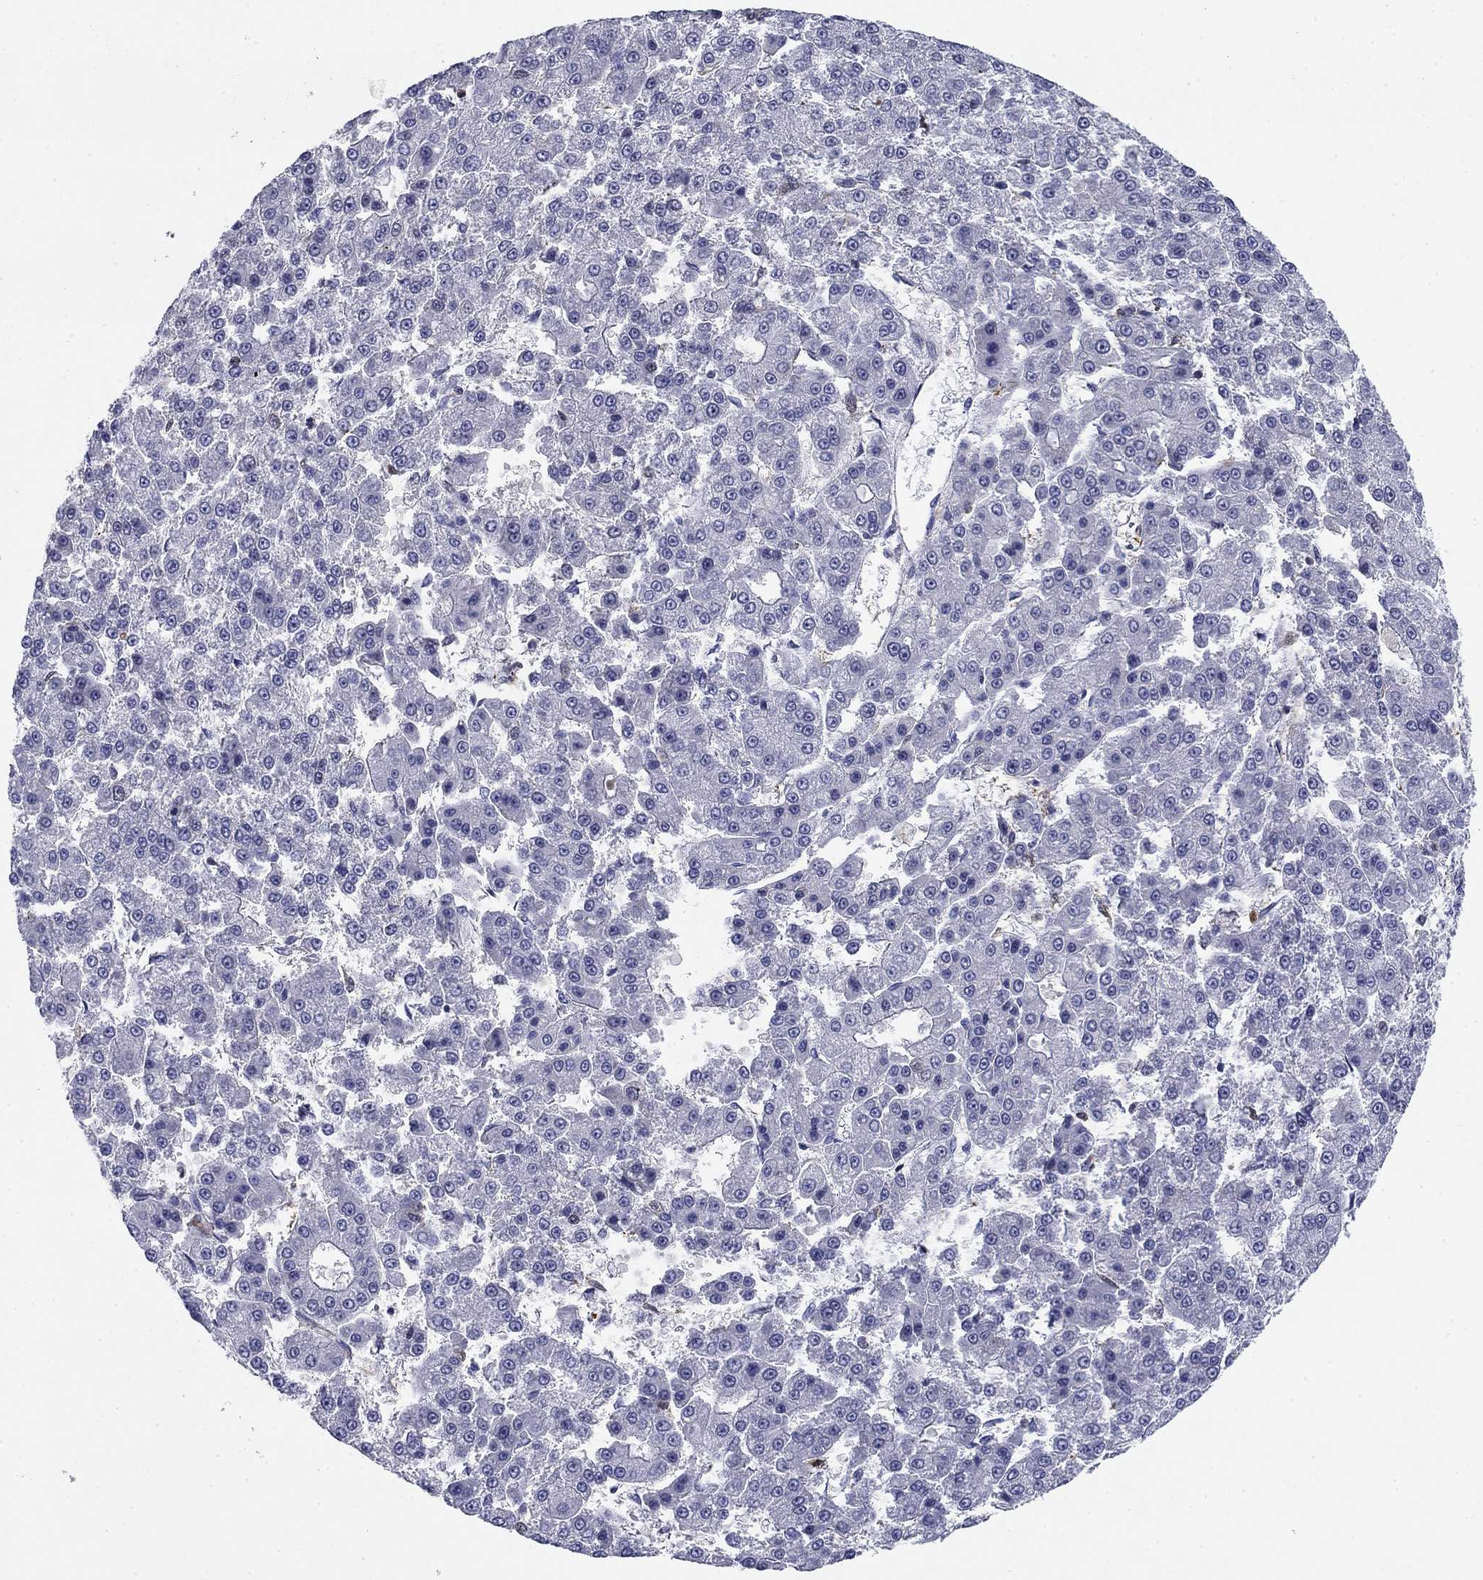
{"staining": {"intensity": "negative", "quantity": "none", "location": "none"}, "tissue": "liver cancer", "cell_type": "Tumor cells", "image_type": "cancer", "snomed": [{"axis": "morphology", "description": "Carcinoma, Hepatocellular, NOS"}, {"axis": "topography", "description": "Liver"}], "caption": "An IHC image of liver hepatocellular carcinoma is shown. There is no staining in tumor cells of liver hepatocellular carcinoma.", "gene": "STMN1", "patient": {"sex": "male", "age": 70}}